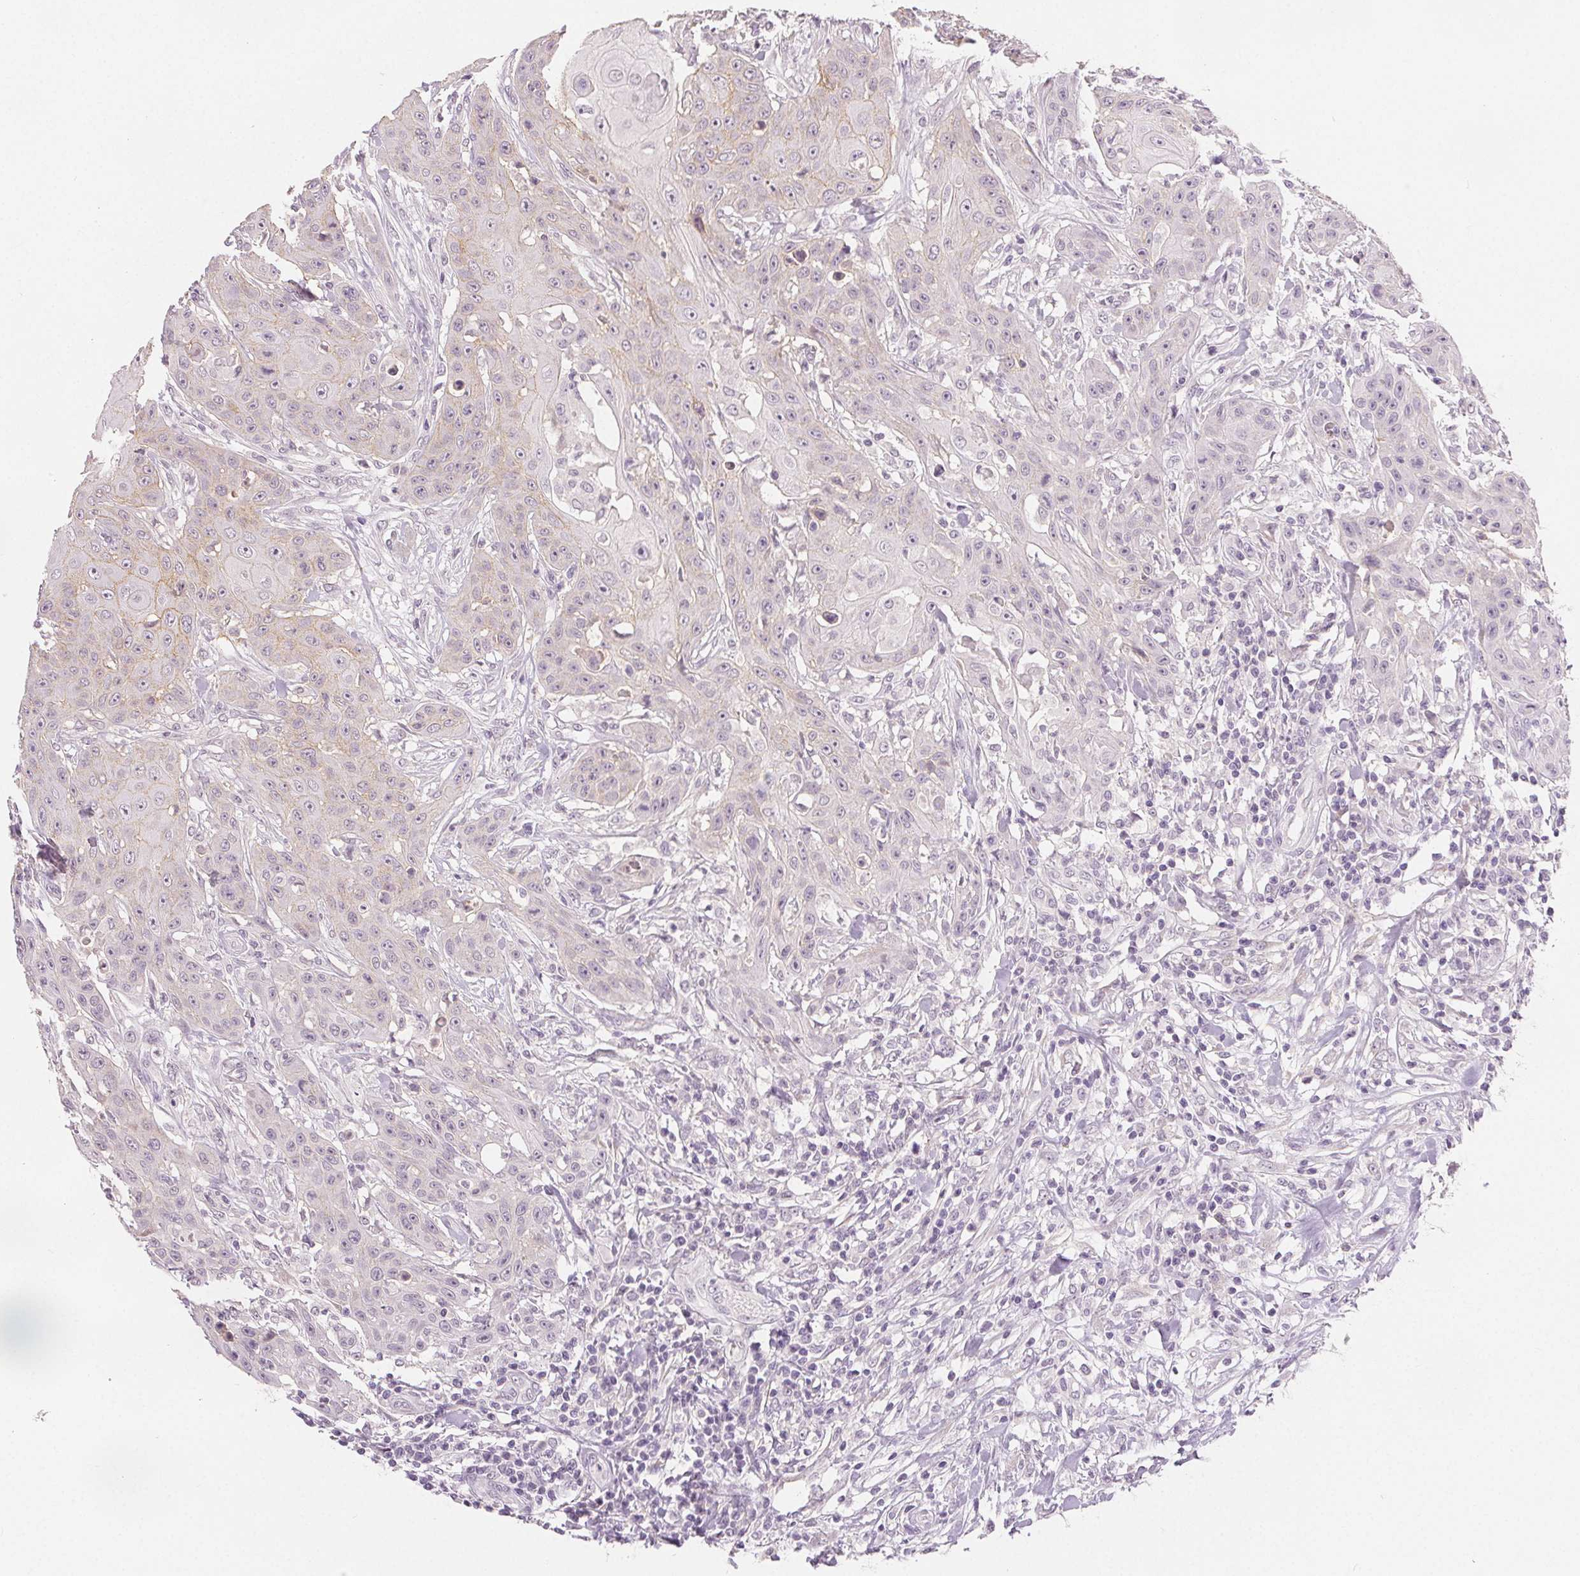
{"staining": {"intensity": "weak", "quantity": "<25%", "location": "cytoplasmic/membranous"}, "tissue": "head and neck cancer", "cell_type": "Tumor cells", "image_type": "cancer", "snomed": [{"axis": "morphology", "description": "Squamous cell carcinoma, NOS"}, {"axis": "topography", "description": "Oral tissue"}, {"axis": "topography", "description": "Head-Neck"}], "caption": "The histopathology image shows no significant expression in tumor cells of head and neck squamous cell carcinoma. (DAB (3,3'-diaminobenzidine) immunohistochemistry, high magnification).", "gene": "CA12", "patient": {"sex": "female", "age": 55}}